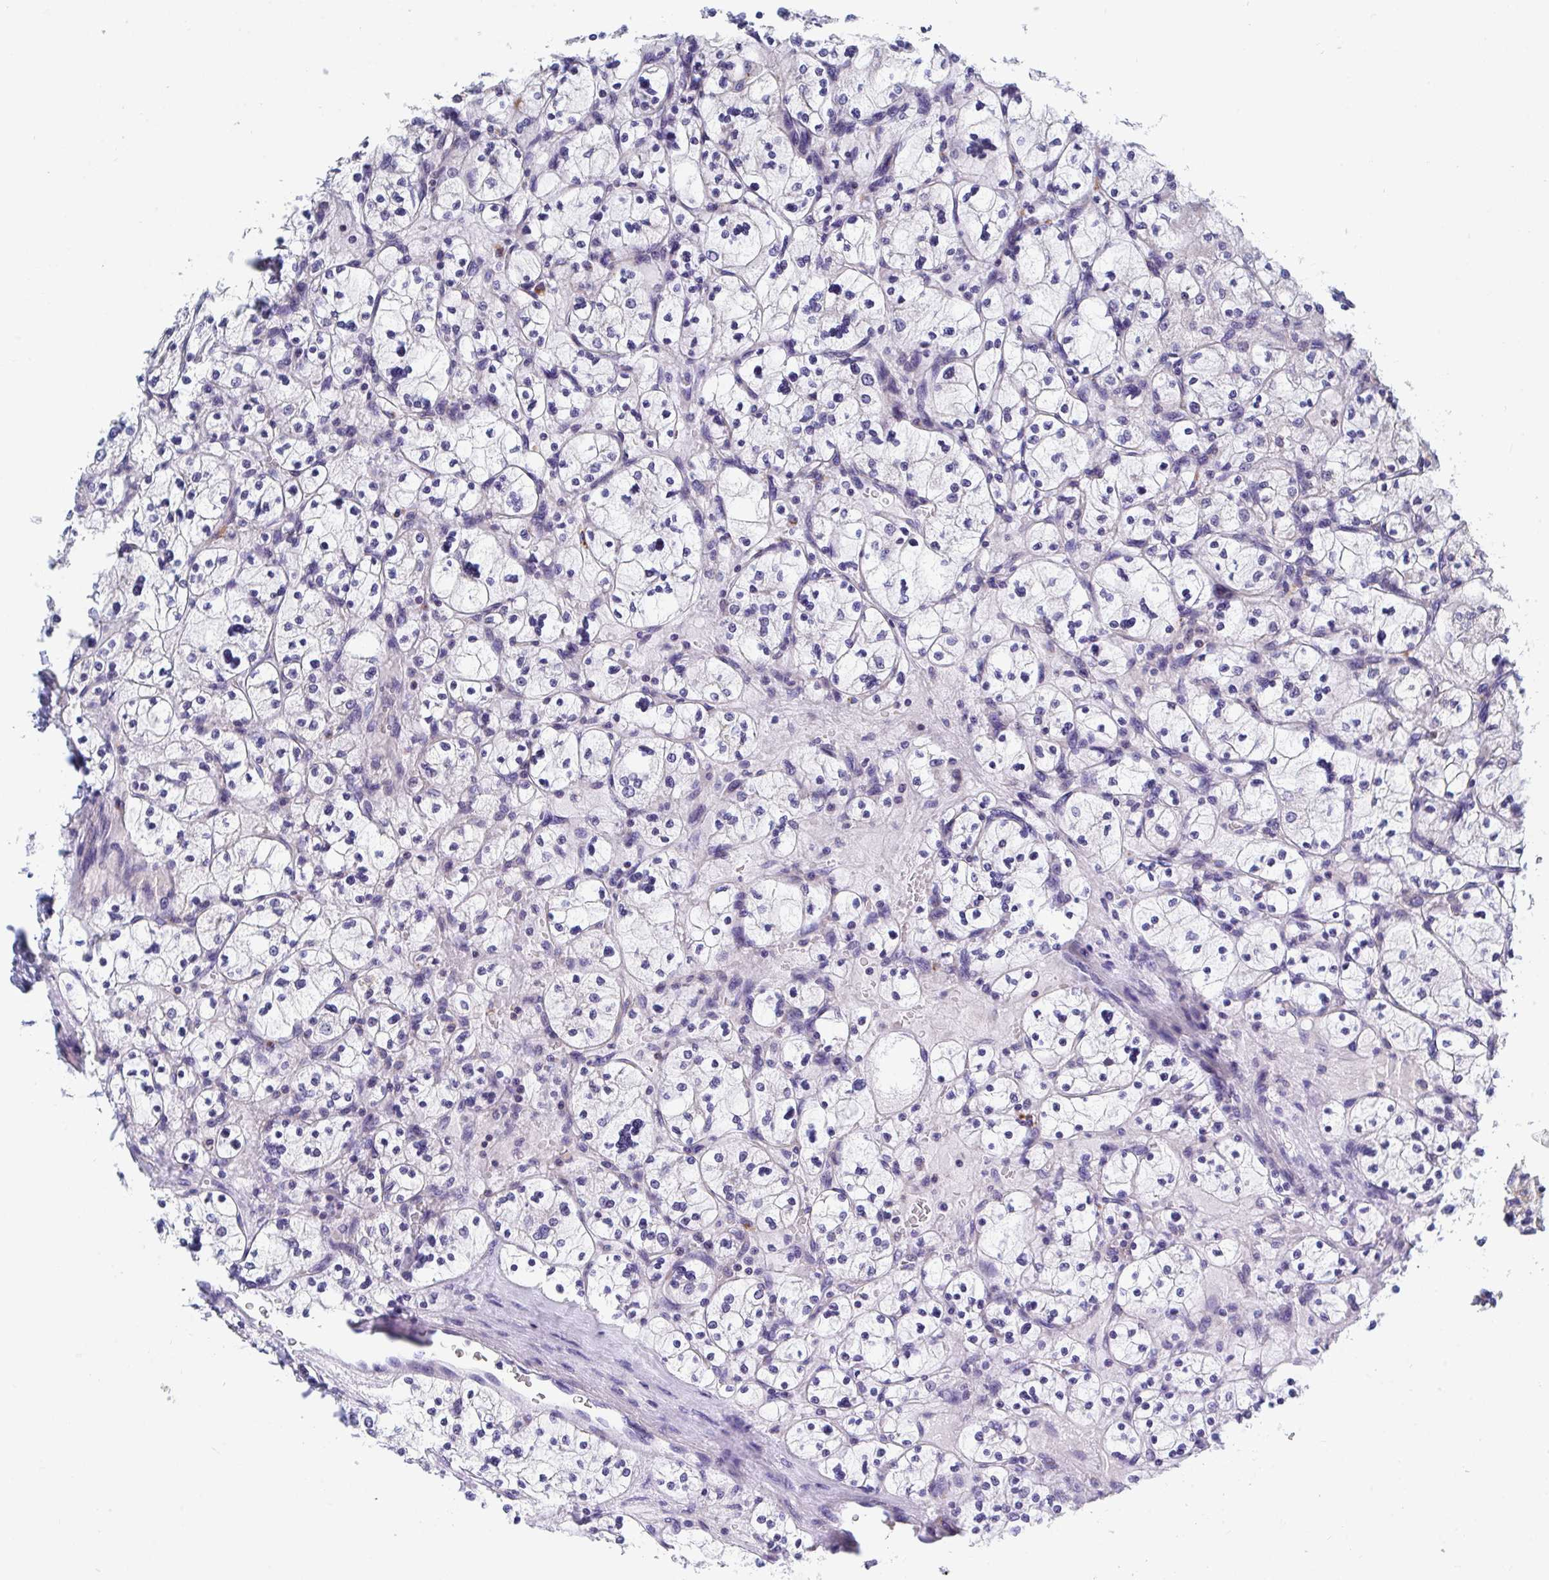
{"staining": {"intensity": "negative", "quantity": "none", "location": "none"}, "tissue": "renal cancer", "cell_type": "Tumor cells", "image_type": "cancer", "snomed": [{"axis": "morphology", "description": "Adenocarcinoma, NOS"}, {"axis": "topography", "description": "Kidney"}], "caption": "Immunohistochemistry (IHC) photomicrograph of renal cancer (adenocarcinoma) stained for a protein (brown), which demonstrates no positivity in tumor cells.", "gene": "FRMD3", "patient": {"sex": "female", "age": 83}}